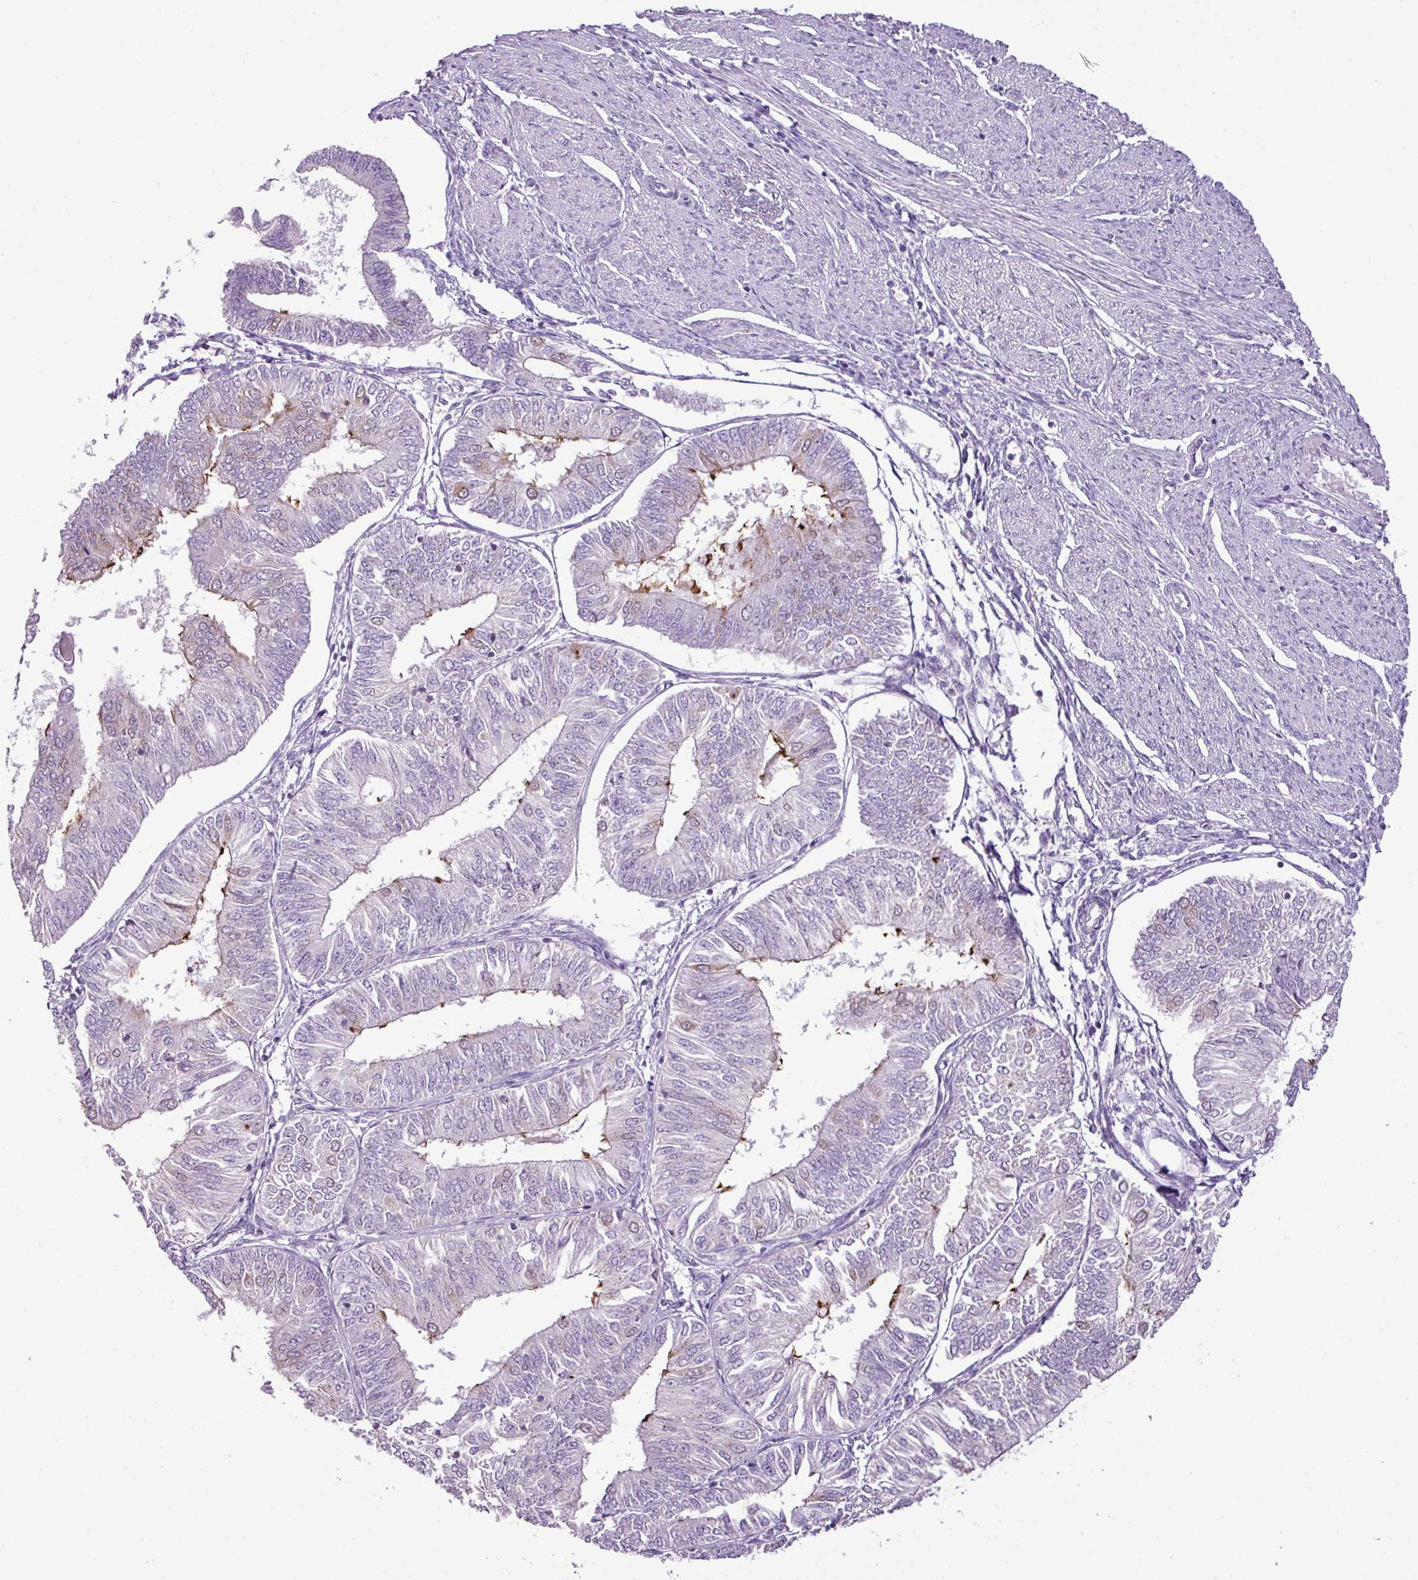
{"staining": {"intensity": "moderate", "quantity": "<25%", "location": "cytoplasmic/membranous"}, "tissue": "endometrial cancer", "cell_type": "Tumor cells", "image_type": "cancer", "snomed": [{"axis": "morphology", "description": "Adenocarcinoma, NOS"}, {"axis": "topography", "description": "Endometrium"}], "caption": "IHC of human adenocarcinoma (endometrial) displays low levels of moderate cytoplasmic/membranous staining in approximately <25% of tumor cells.", "gene": "DNAJB13", "patient": {"sex": "female", "age": 58}}